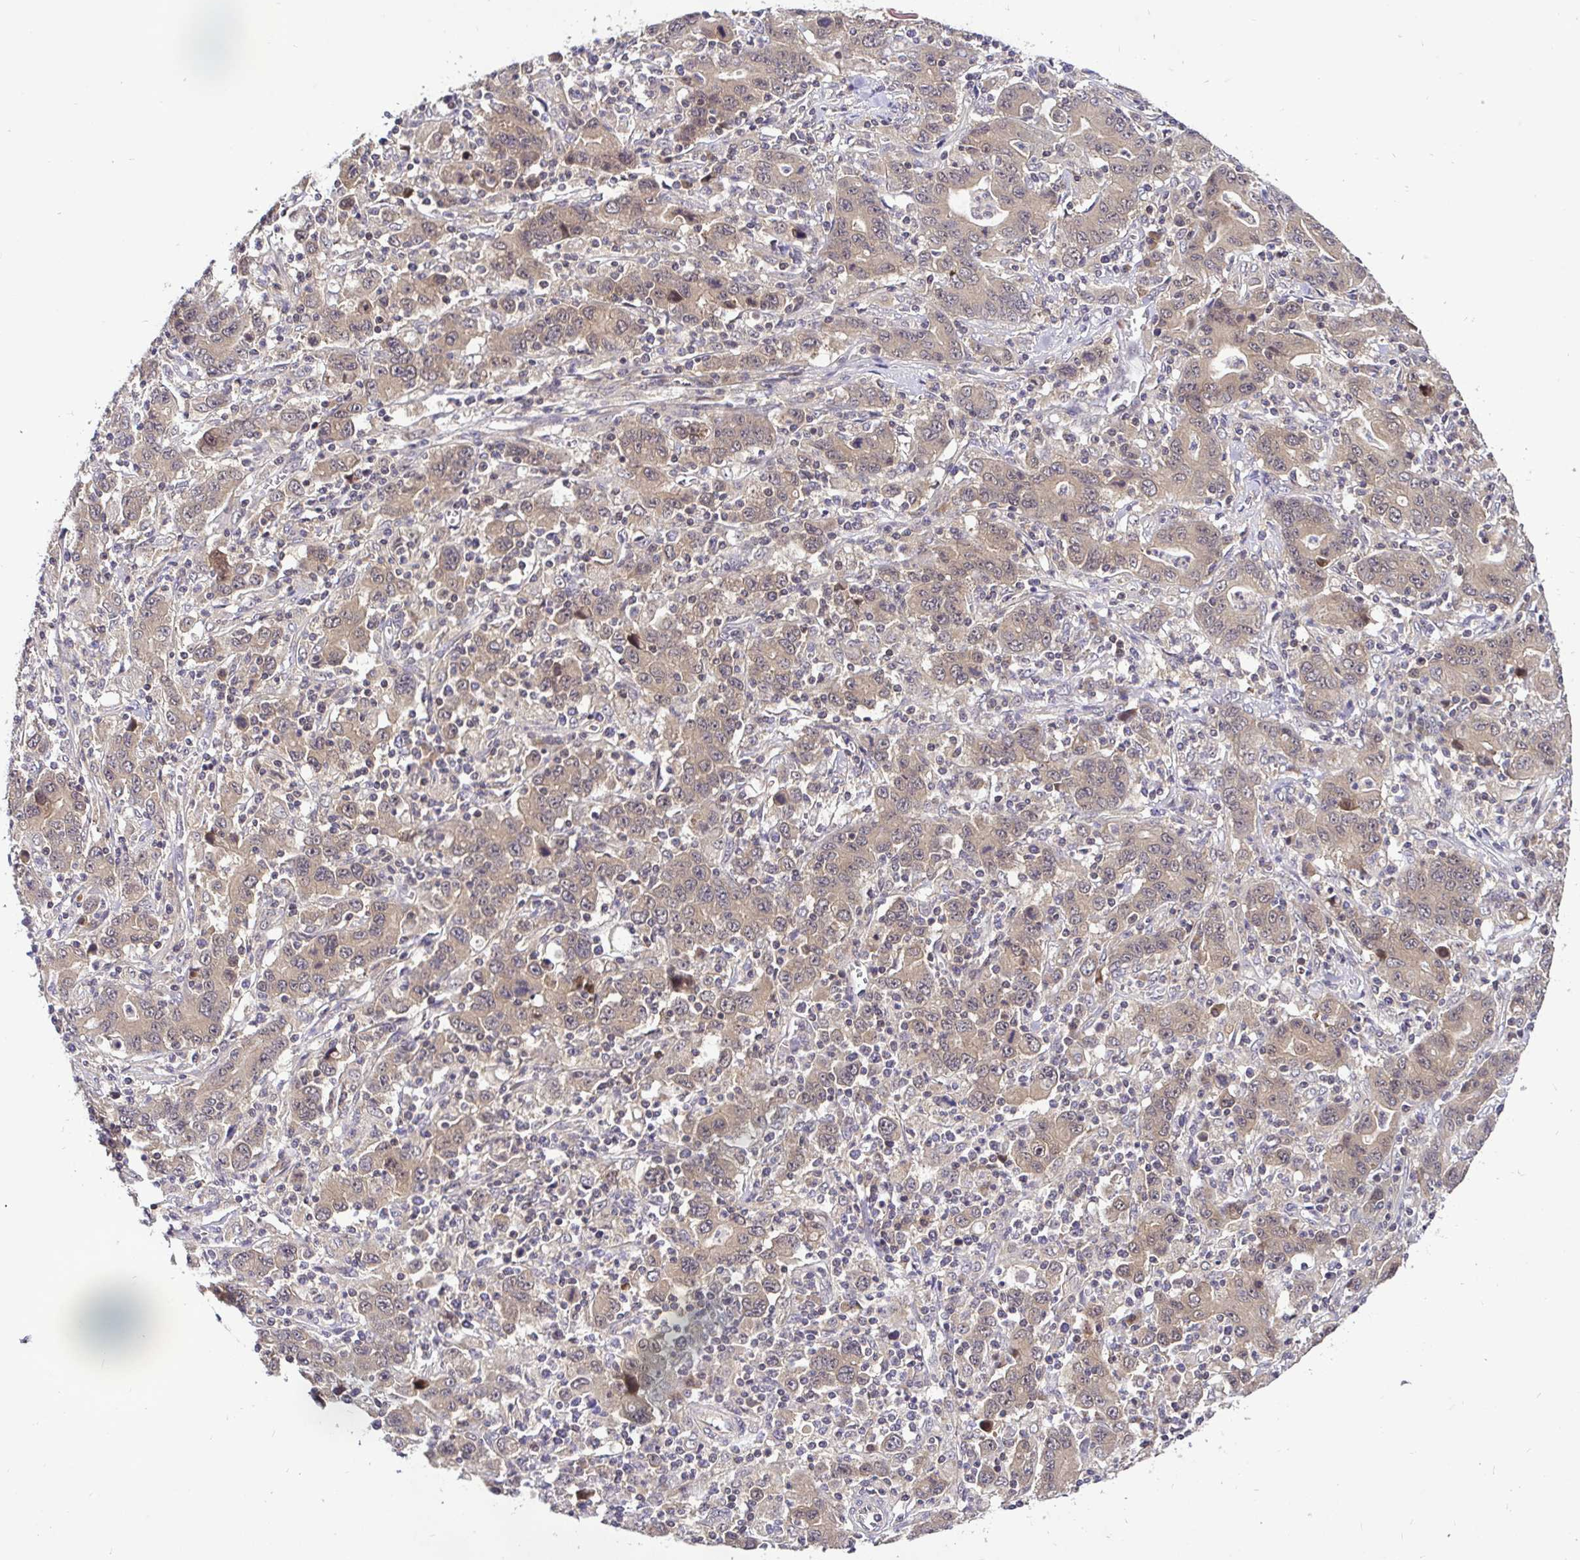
{"staining": {"intensity": "weak", "quantity": ">75%", "location": "cytoplasmic/membranous,nuclear"}, "tissue": "stomach cancer", "cell_type": "Tumor cells", "image_type": "cancer", "snomed": [{"axis": "morphology", "description": "Adenocarcinoma, NOS"}, {"axis": "topography", "description": "Stomach, upper"}], "caption": "Immunohistochemical staining of human adenocarcinoma (stomach) exhibits weak cytoplasmic/membranous and nuclear protein positivity in about >75% of tumor cells.", "gene": "UBE2M", "patient": {"sex": "male", "age": 69}}